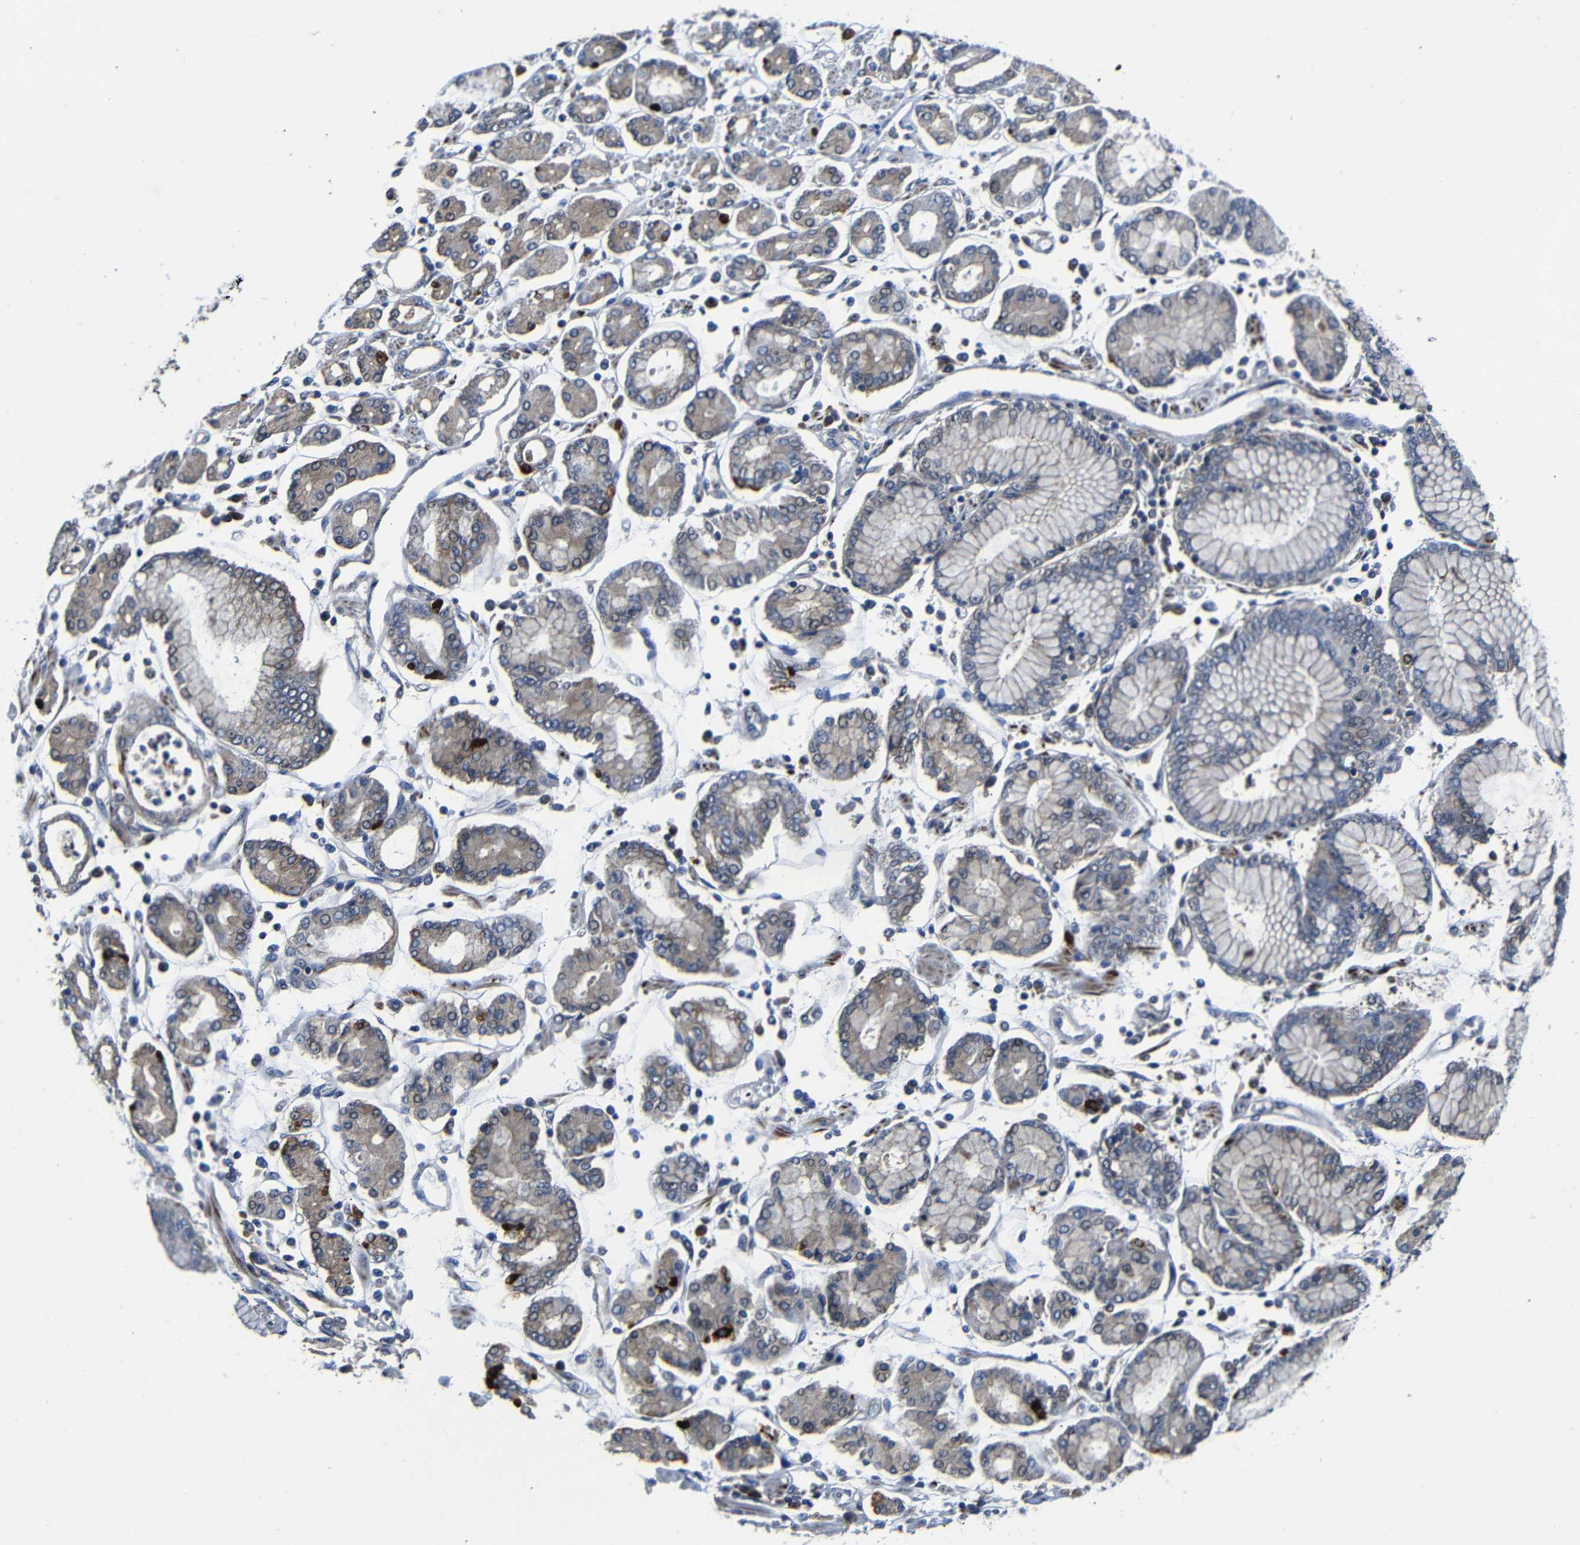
{"staining": {"intensity": "weak", "quantity": ">75%", "location": "cytoplasmic/membranous"}, "tissue": "stomach cancer", "cell_type": "Tumor cells", "image_type": "cancer", "snomed": [{"axis": "morphology", "description": "Adenocarcinoma, NOS"}, {"axis": "topography", "description": "Stomach"}], "caption": "High-magnification brightfield microscopy of stomach cancer stained with DAB (3,3'-diaminobenzidine) (brown) and counterstained with hematoxylin (blue). tumor cells exhibit weak cytoplasmic/membranous expression is identified in approximately>75% of cells. (DAB IHC, brown staining for protein, blue staining for nuclei).", "gene": "AFDN", "patient": {"sex": "male", "age": 76}}